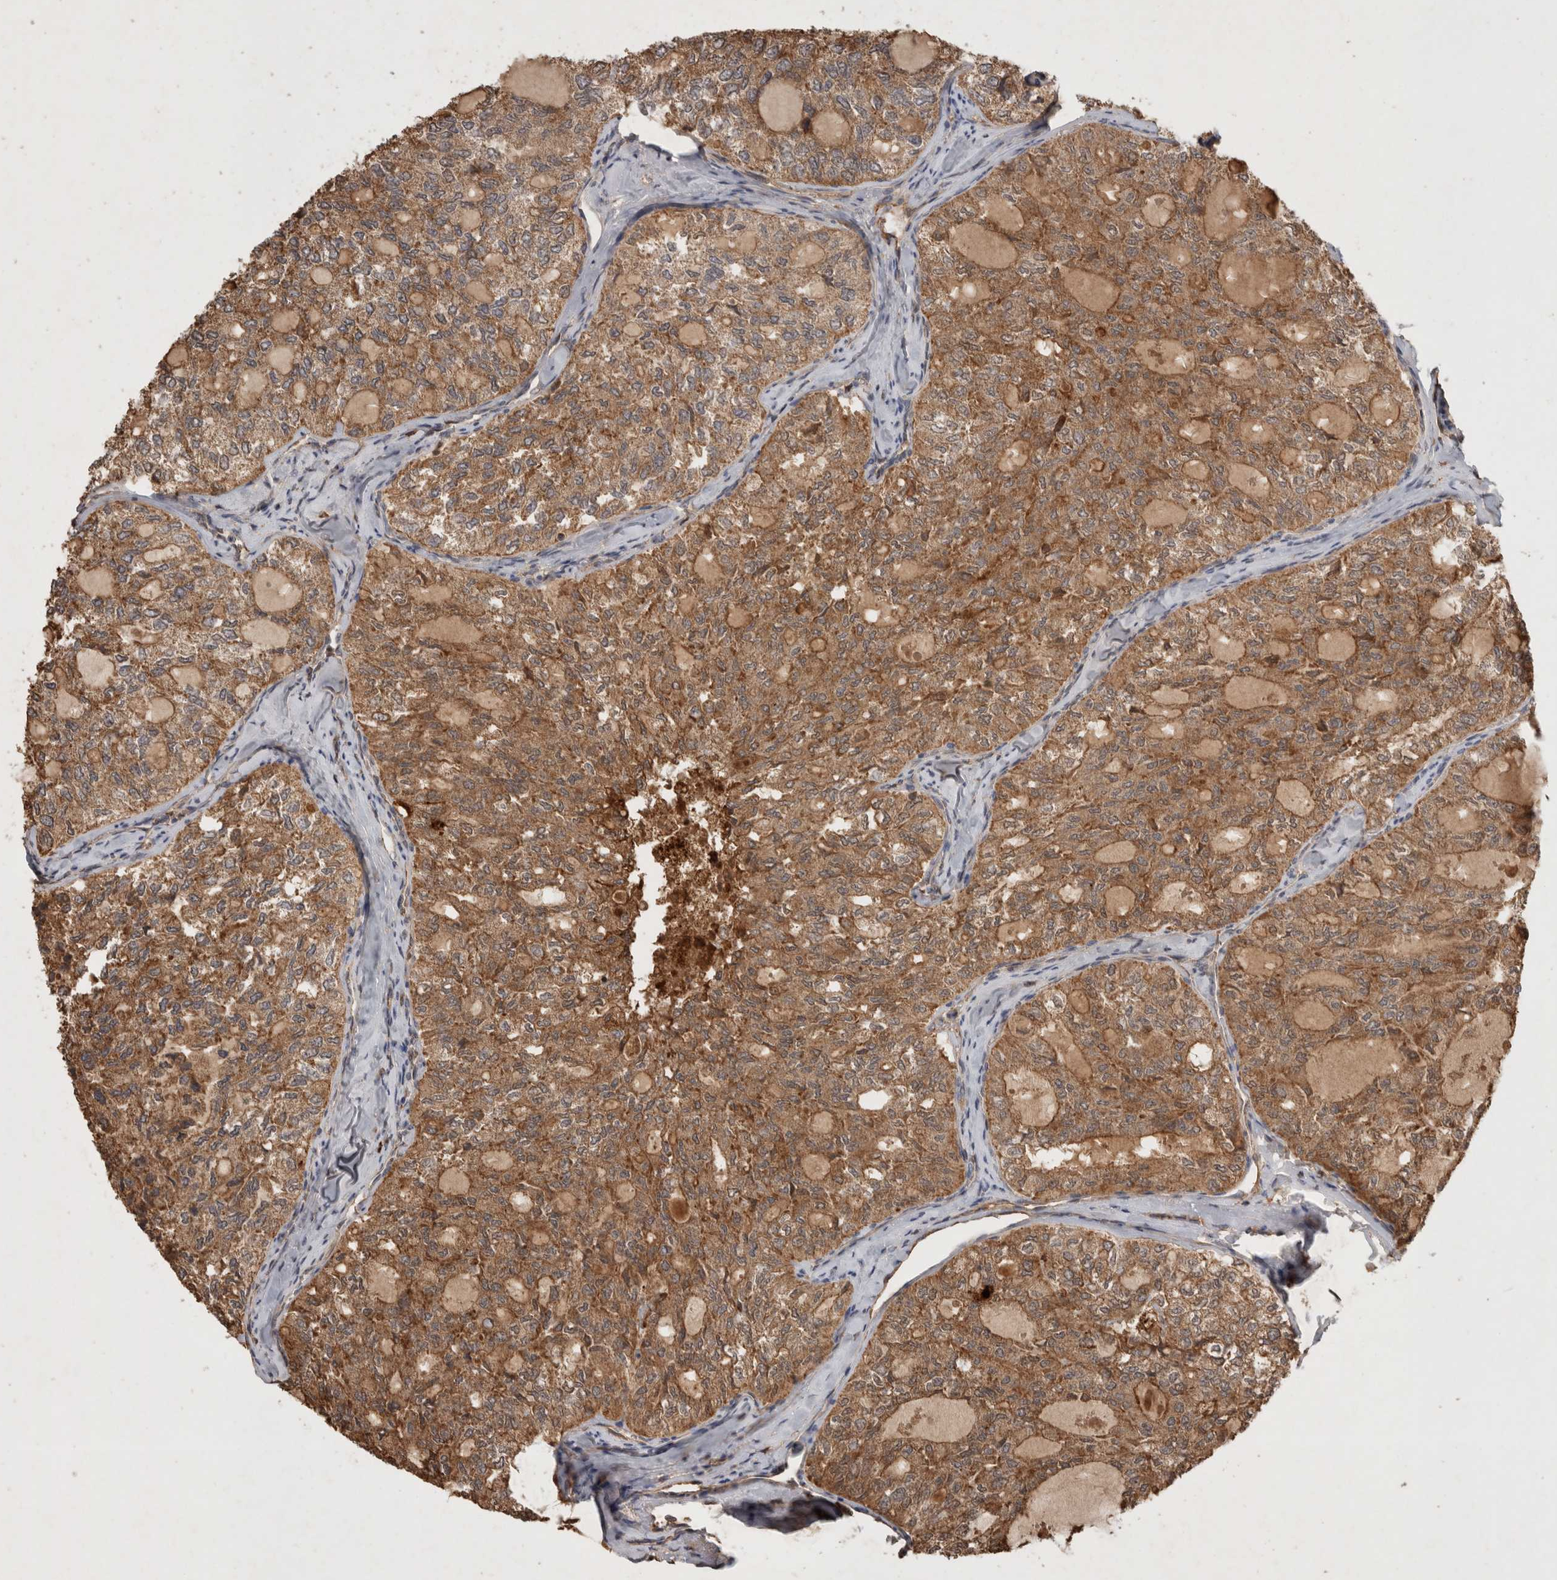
{"staining": {"intensity": "moderate", "quantity": ">75%", "location": "cytoplasmic/membranous"}, "tissue": "thyroid cancer", "cell_type": "Tumor cells", "image_type": "cancer", "snomed": [{"axis": "morphology", "description": "Follicular adenoma carcinoma, NOS"}, {"axis": "topography", "description": "Thyroid gland"}], "caption": "Human thyroid cancer stained with a protein marker exhibits moderate staining in tumor cells.", "gene": "SERAC1", "patient": {"sex": "male", "age": 75}}